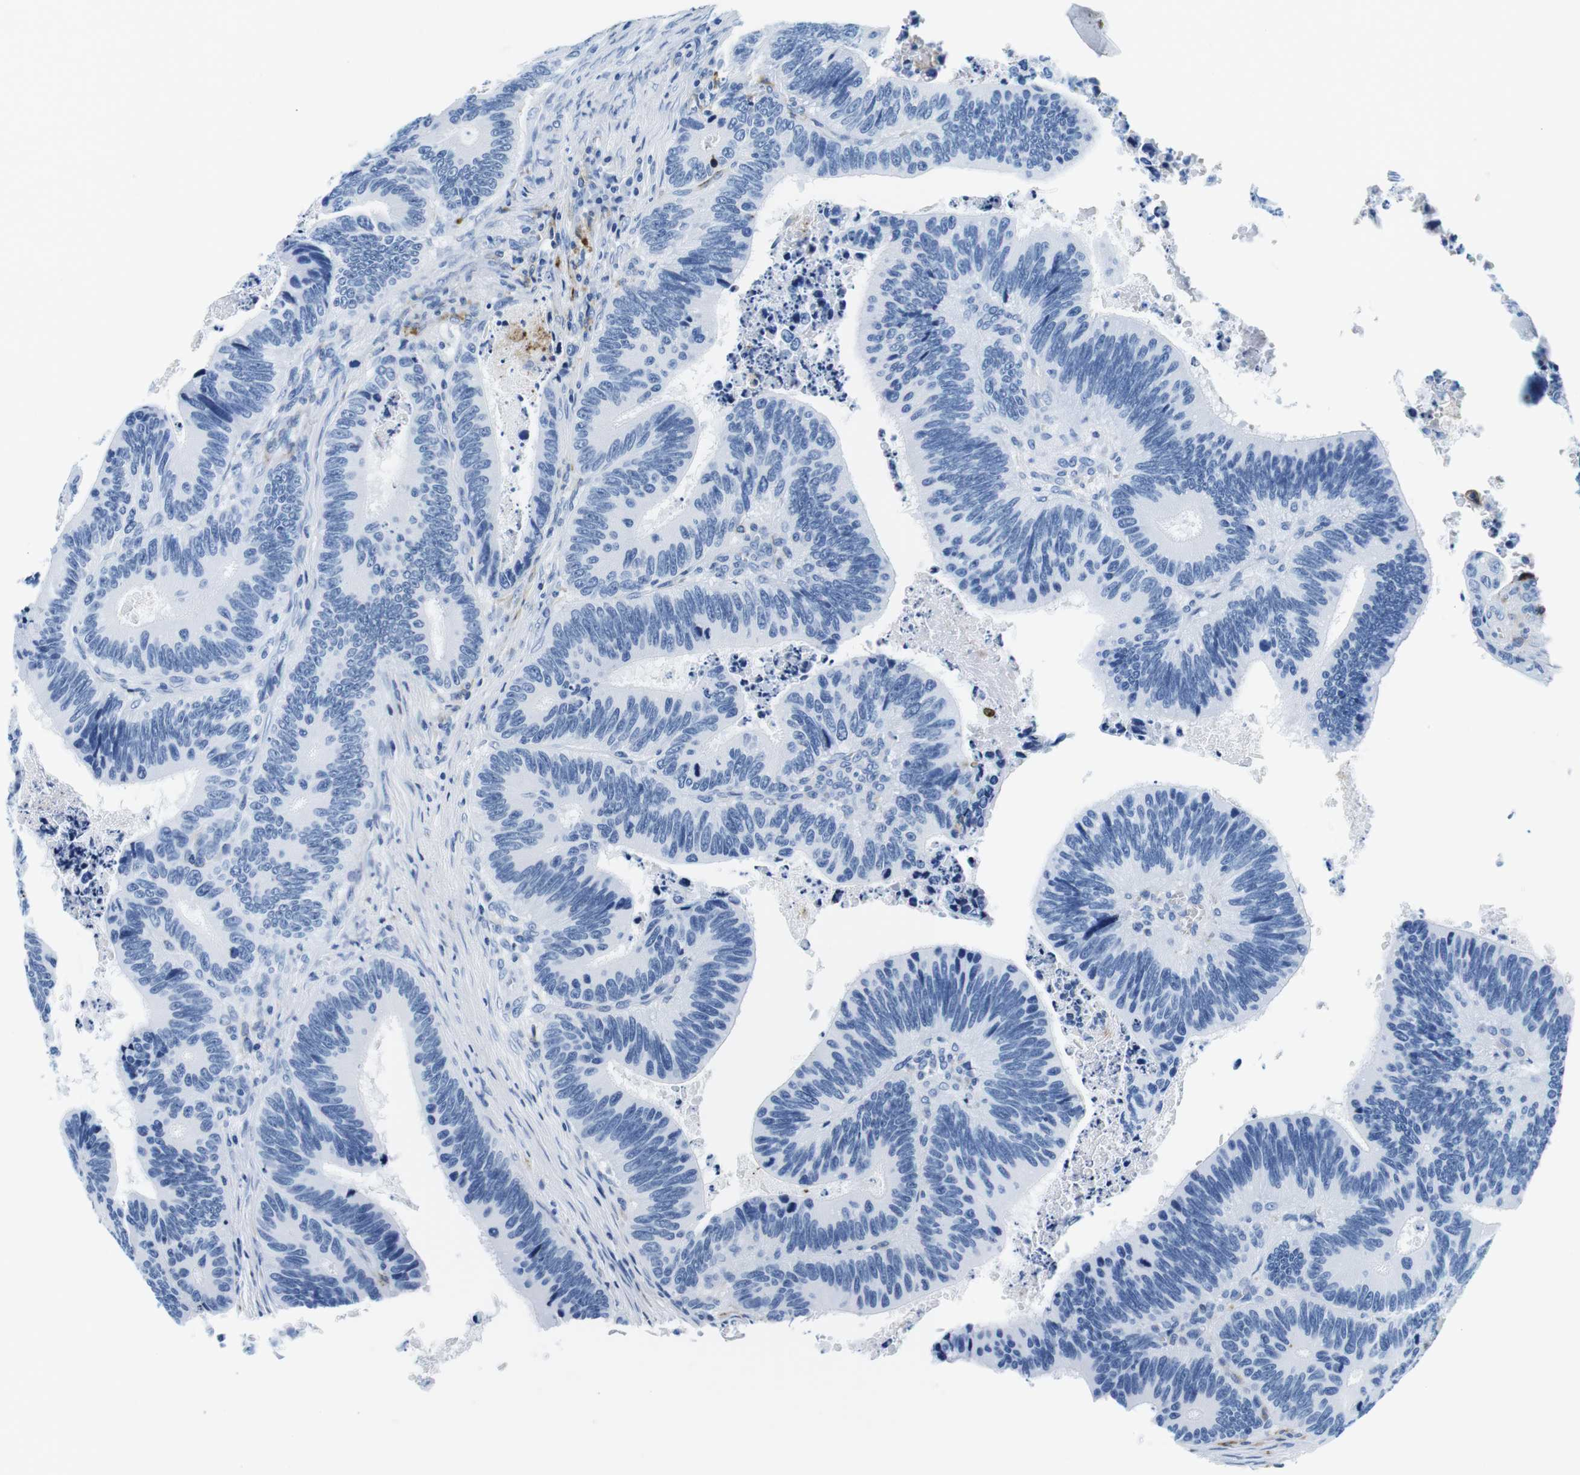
{"staining": {"intensity": "negative", "quantity": "none", "location": "none"}, "tissue": "colorectal cancer", "cell_type": "Tumor cells", "image_type": "cancer", "snomed": [{"axis": "morphology", "description": "Inflammation, NOS"}, {"axis": "morphology", "description": "Adenocarcinoma, NOS"}, {"axis": "topography", "description": "Colon"}], "caption": "Human colorectal adenocarcinoma stained for a protein using immunohistochemistry (IHC) demonstrates no expression in tumor cells.", "gene": "HLA-DRB1", "patient": {"sex": "male", "age": 72}}